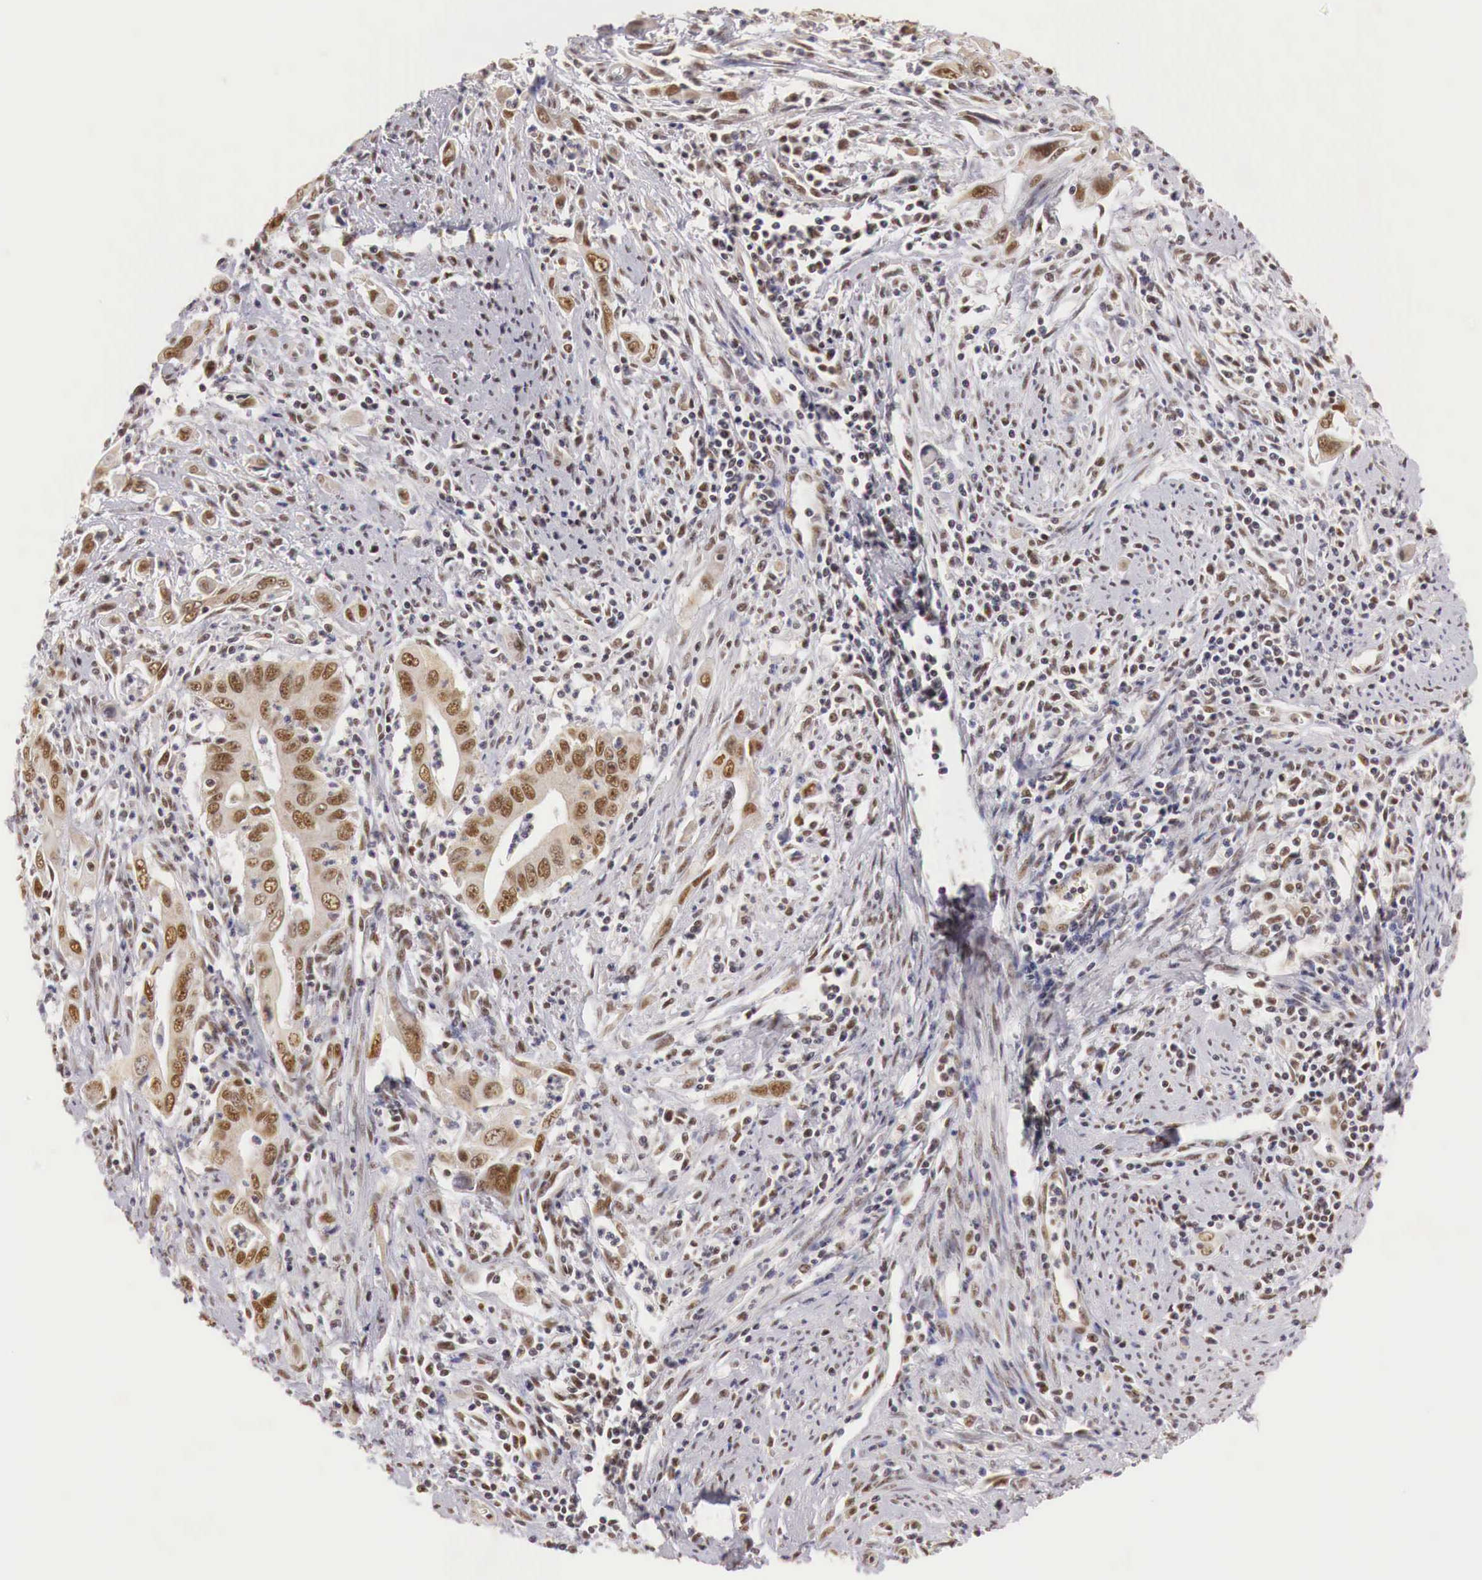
{"staining": {"intensity": "weak", "quantity": ">75%", "location": "cytoplasmic/membranous,nuclear"}, "tissue": "cervical cancer", "cell_type": "Tumor cells", "image_type": "cancer", "snomed": [{"axis": "morphology", "description": "Normal tissue, NOS"}, {"axis": "morphology", "description": "Adenocarcinoma, NOS"}, {"axis": "topography", "description": "Cervix"}], "caption": "Protein staining displays weak cytoplasmic/membranous and nuclear positivity in approximately >75% of tumor cells in cervical adenocarcinoma.", "gene": "GPKOW", "patient": {"sex": "female", "age": 34}}